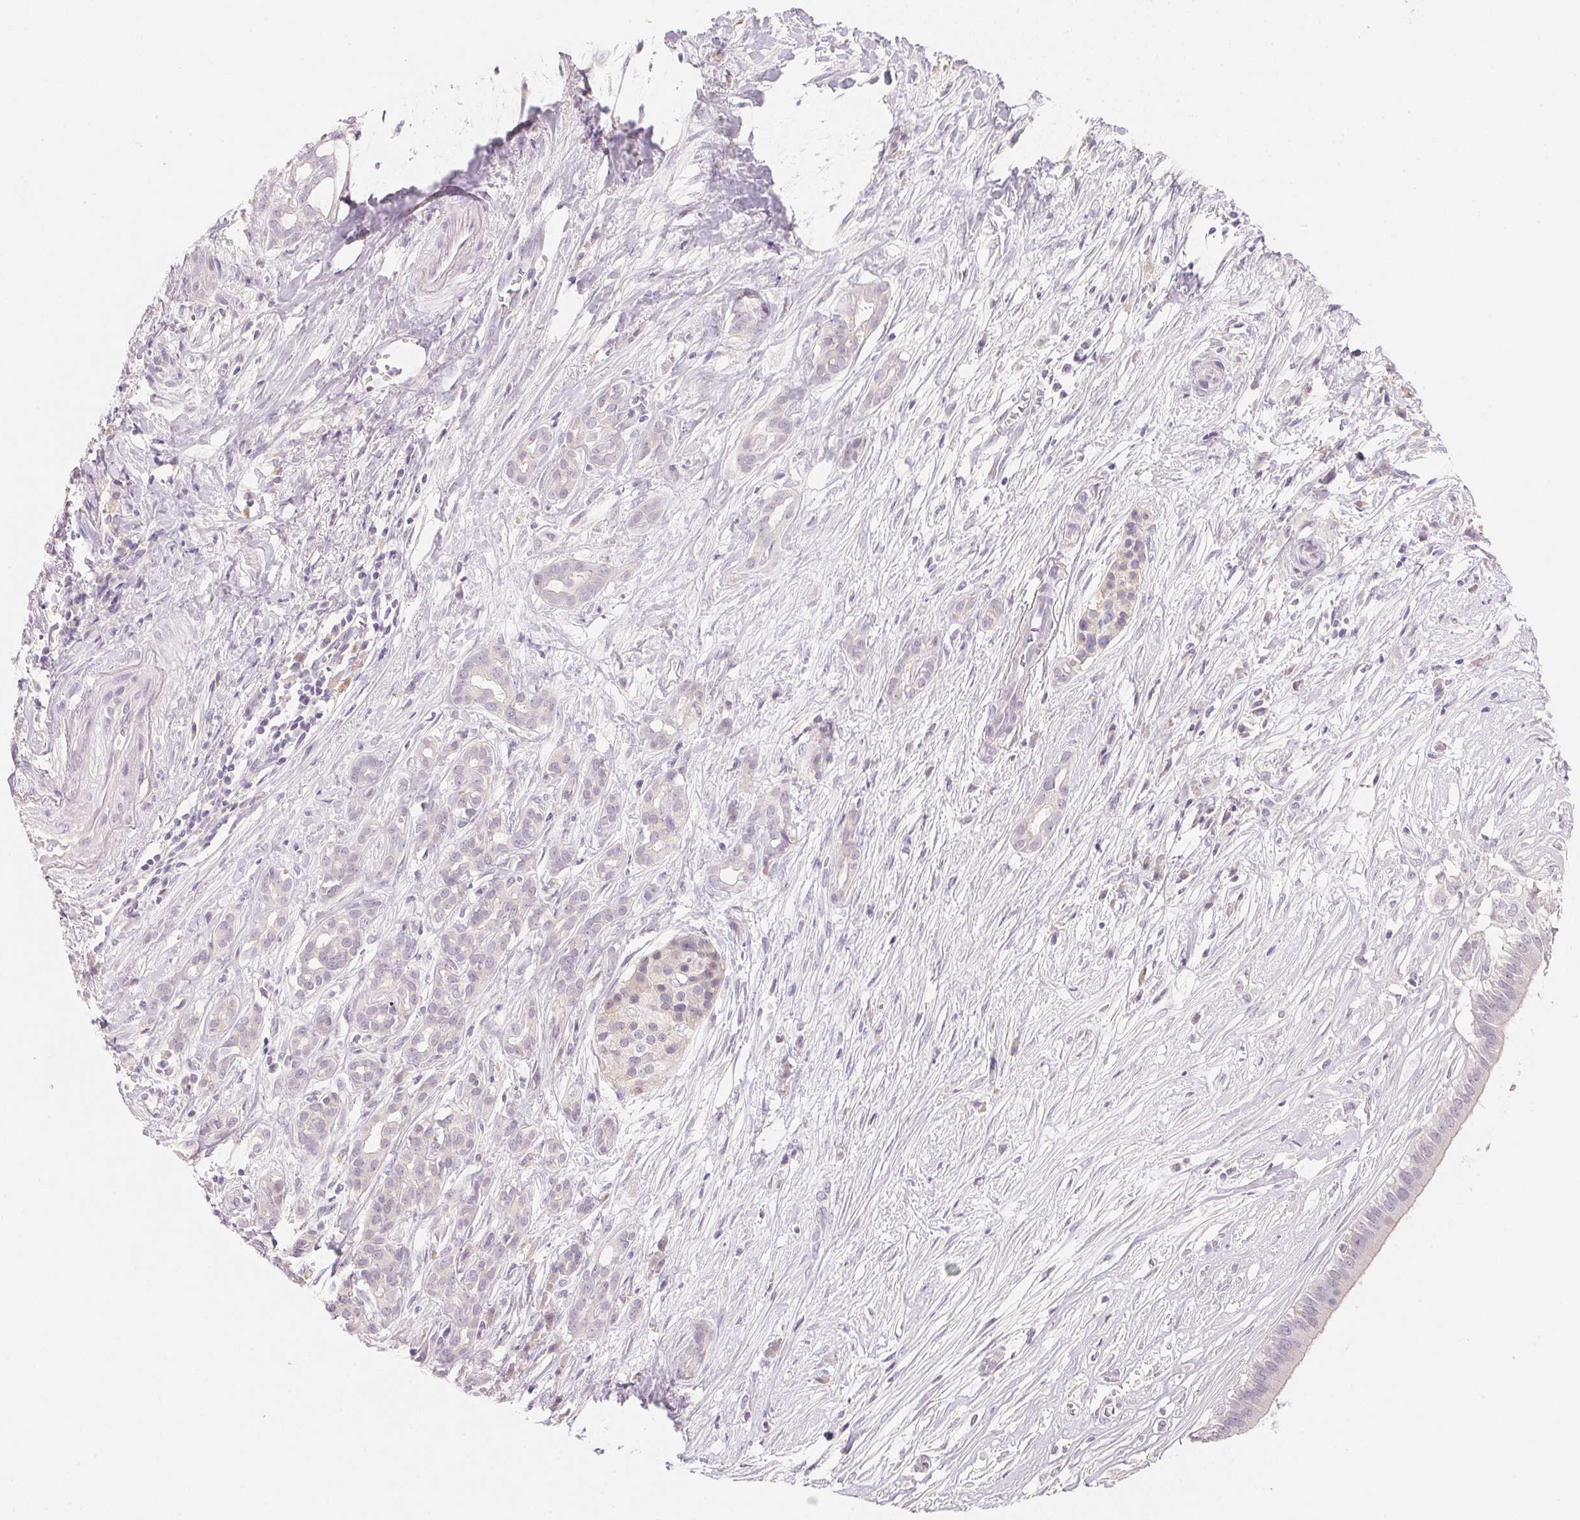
{"staining": {"intensity": "negative", "quantity": "none", "location": "none"}, "tissue": "pancreatic cancer", "cell_type": "Tumor cells", "image_type": "cancer", "snomed": [{"axis": "morphology", "description": "Adenocarcinoma, NOS"}, {"axis": "topography", "description": "Pancreas"}], "caption": "The micrograph shows no significant expression in tumor cells of pancreatic cancer (adenocarcinoma).", "gene": "MCOLN3", "patient": {"sex": "male", "age": 61}}